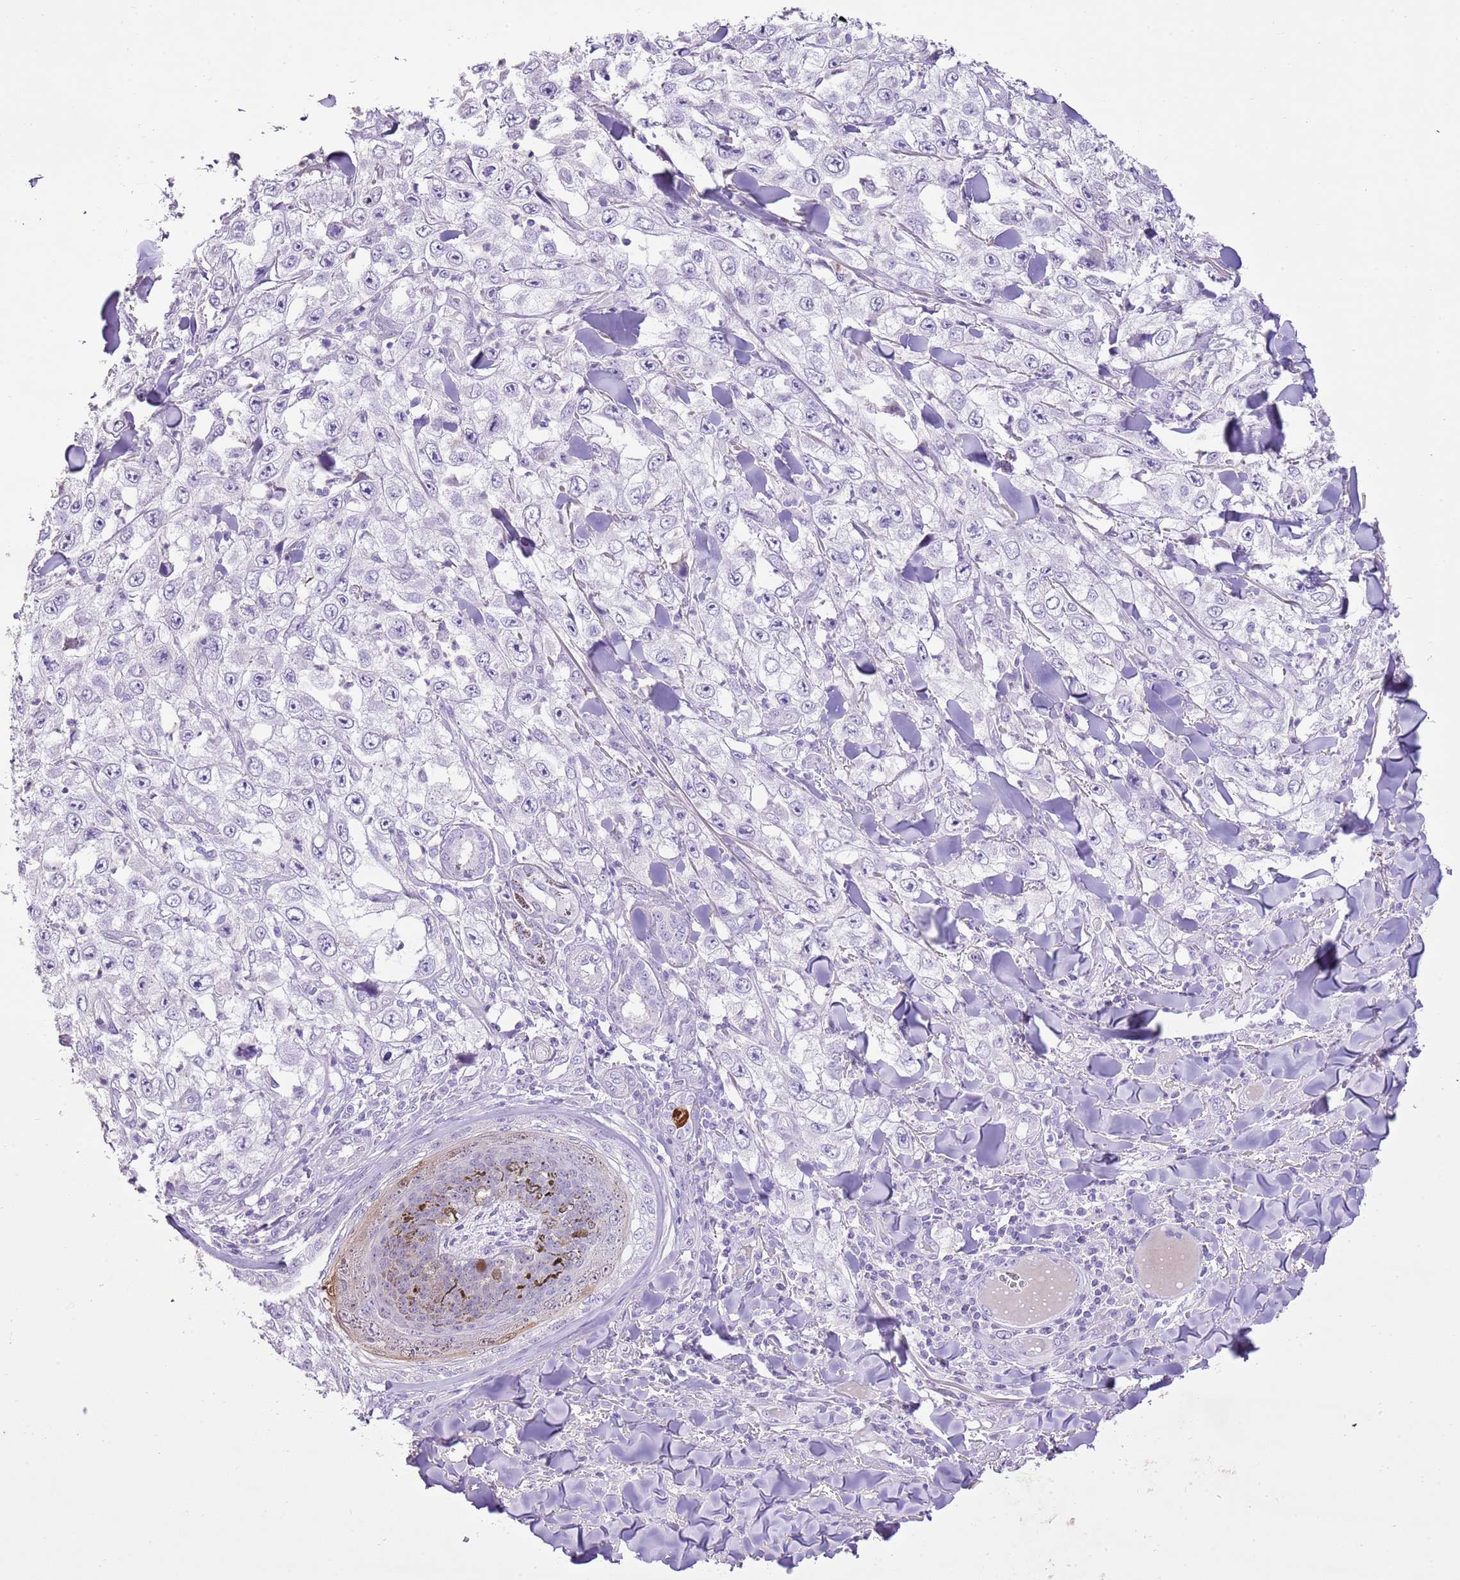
{"staining": {"intensity": "negative", "quantity": "none", "location": "none"}, "tissue": "skin cancer", "cell_type": "Tumor cells", "image_type": "cancer", "snomed": [{"axis": "morphology", "description": "Squamous cell carcinoma, NOS"}, {"axis": "topography", "description": "Skin"}], "caption": "High power microscopy micrograph of an IHC histopathology image of skin cancer, revealing no significant positivity in tumor cells.", "gene": "XPO7", "patient": {"sex": "male", "age": 82}}